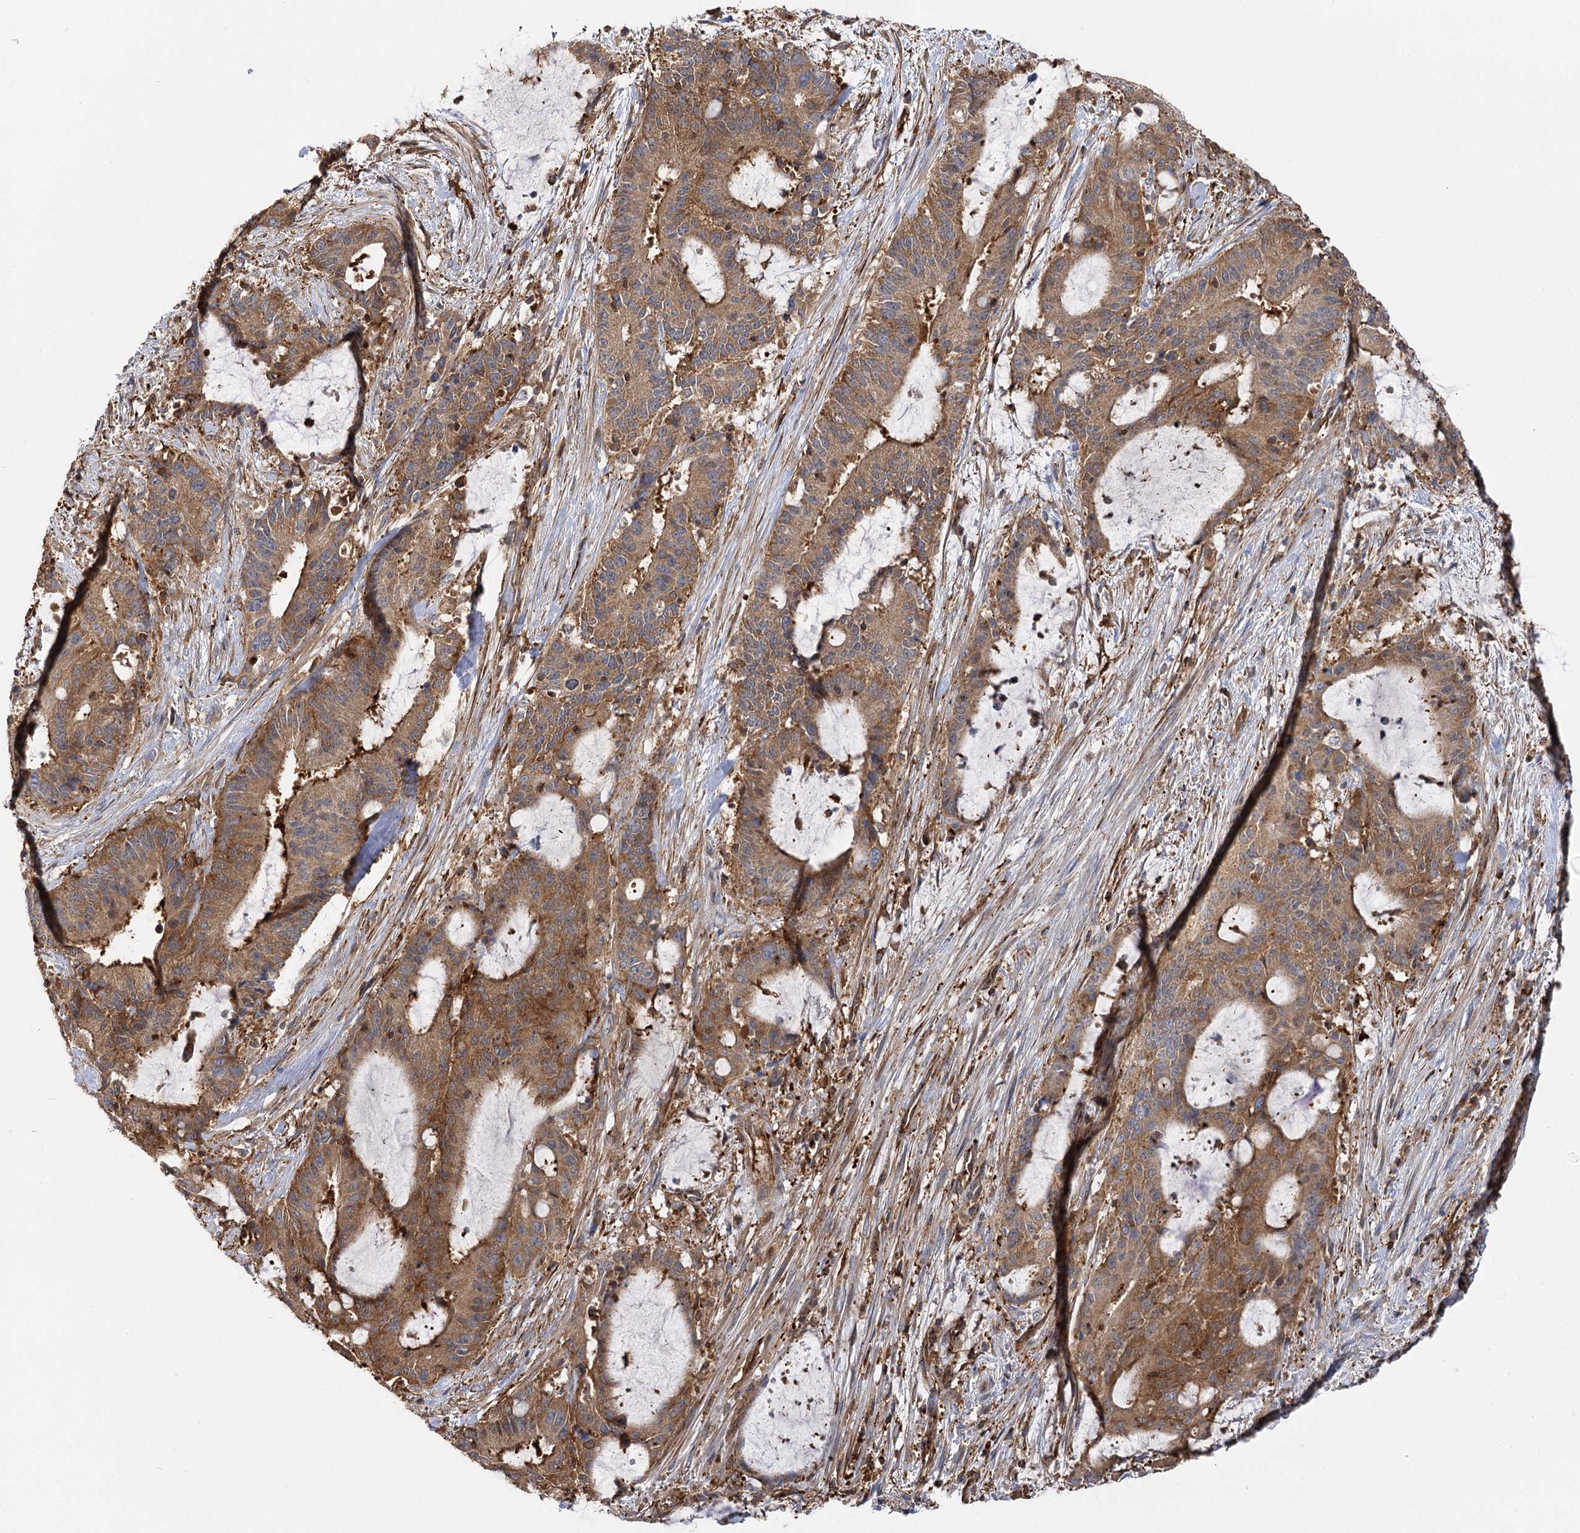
{"staining": {"intensity": "moderate", "quantity": ">75%", "location": "cytoplasmic/membranous"}, "tissue": "liver cancer", "cell_type": "Tumor cells", "image_type": "cancer", "snomed": [{"axis": "morphology", "description": "Normal tissue, NOS"}, {"axis": "morphology", "description": "Cholangiocarcinoma"}, {"axis": "topography", "description": "Liver"}, {"axis": "topography", "description": "Peripheral nerve tissue"}], "caption": "There is medium levels of moderate cytoplasmic/membranous staining in tumor cells of cholangiocarcinoma (liver), as demonstrated by immunohistochemical staining (brown color).", "gene": "SEC24B", "patient": {"sex": "female", "age": 73}}